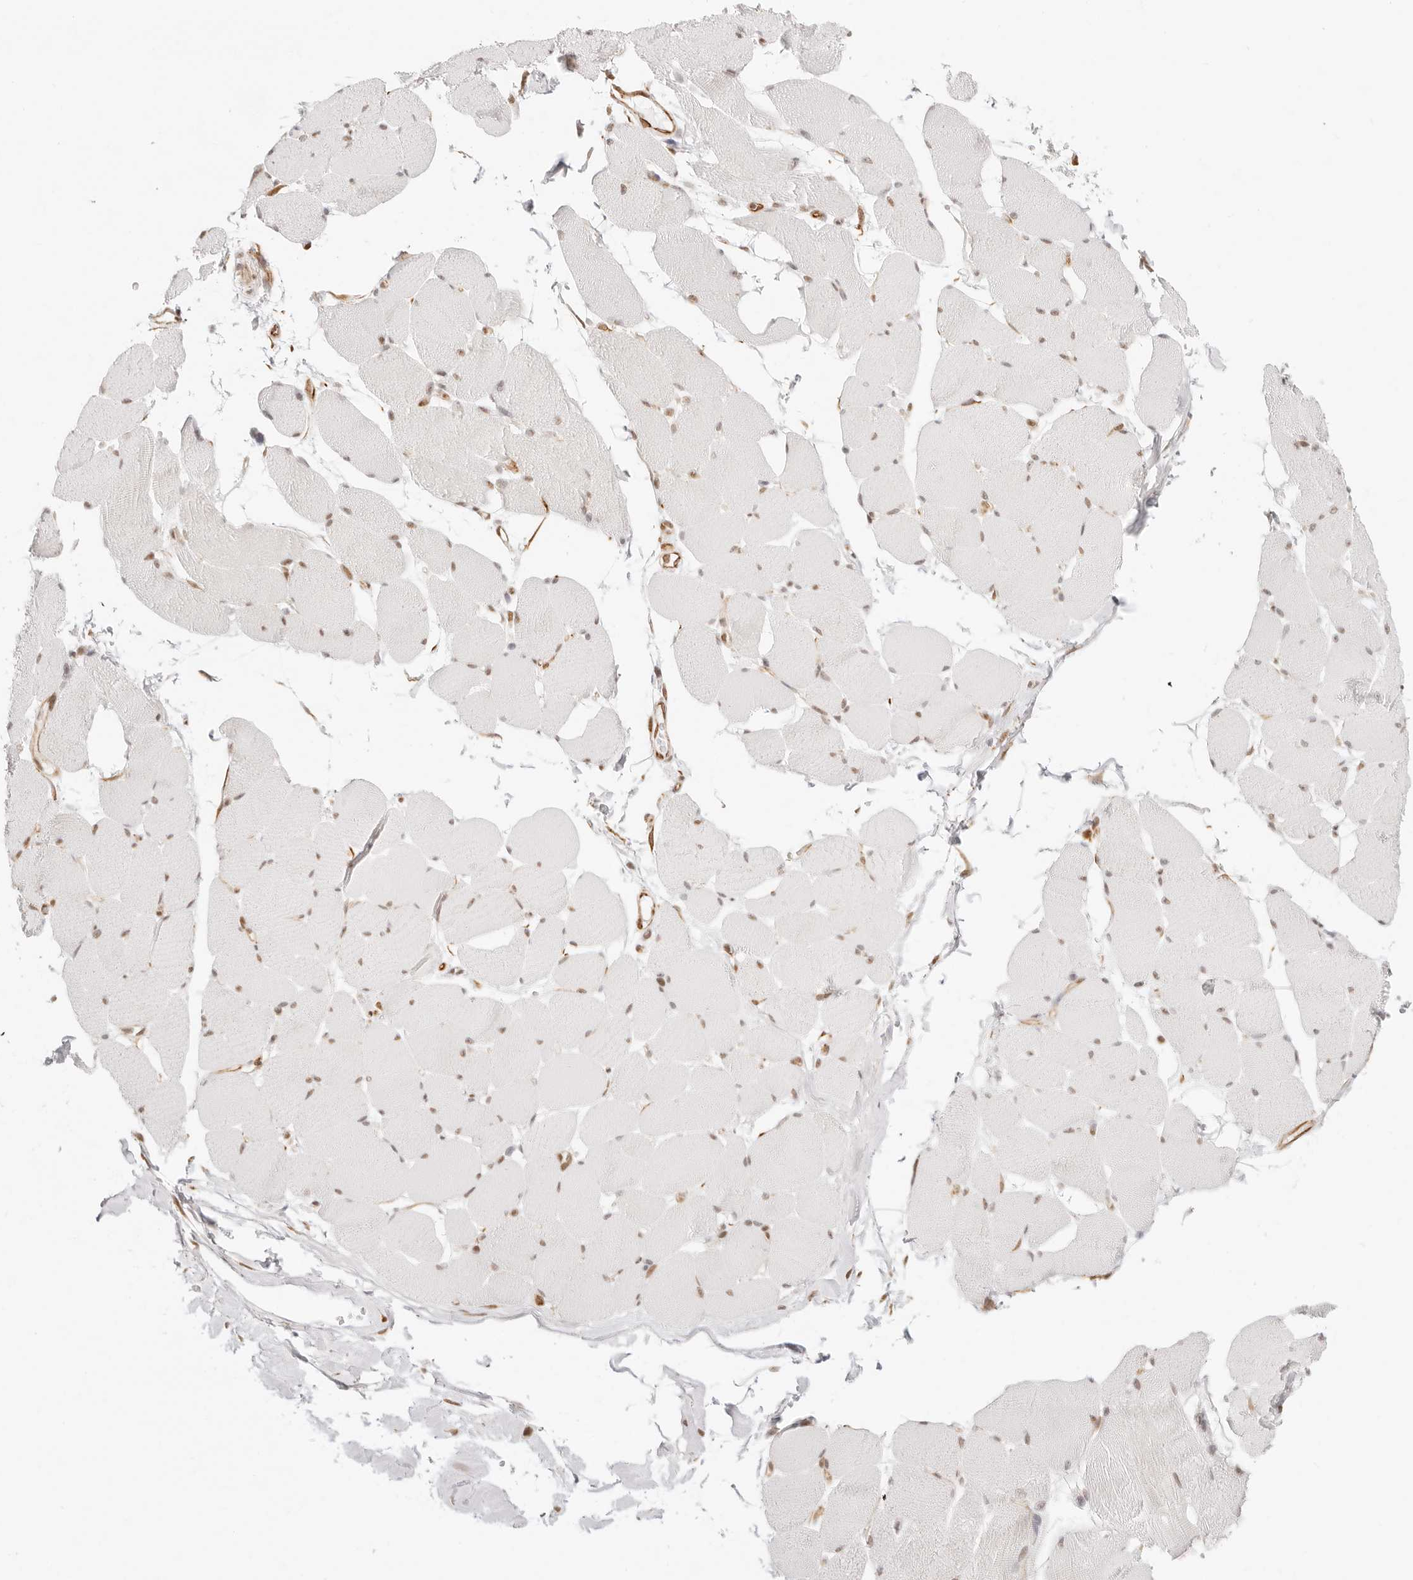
{"staining": {"intensity": "moderate", "quantity": "<25%", "location": "nuclear"}, "tissue": "skeletal muscle", "cell_type": "Myocytes", "image_type": "normal", "snomed": [{"axis": "morphology", "description": "Normal tissue, NOS"}, {"axis": "topography", "description": "Skin"}, {"axis": "topography", "description": "Skeletal muscle"}], "caption": "Myocytes reveal moderate nuclear positivity in about <25% of cells in normal skeletal muscle.", "gene": "ZC3H11A", "patient": {"sex": "male", "age": 83}}